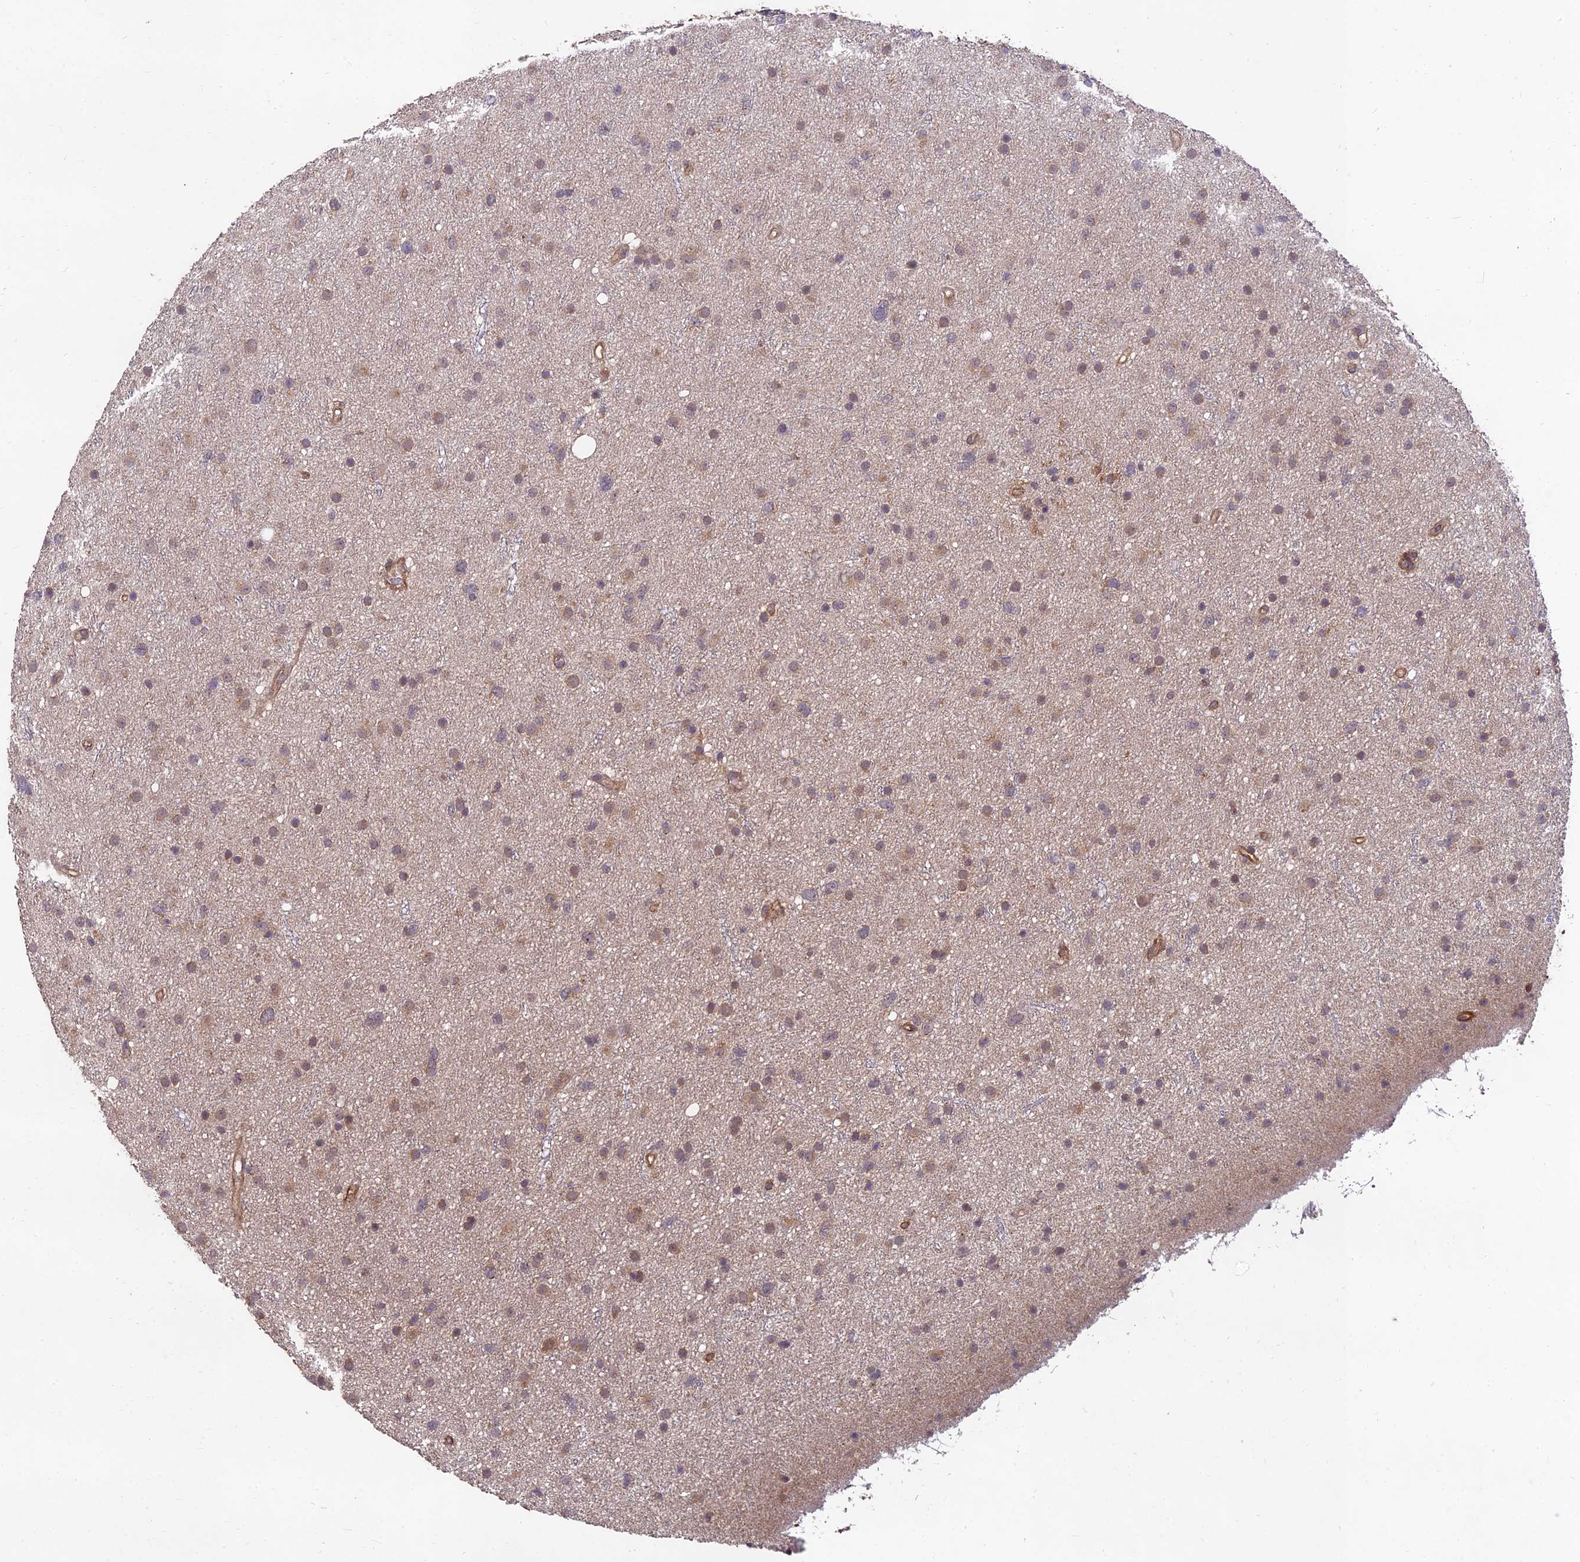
{"staining": {"intensity": "weak", "quantity": "25%-75%", "location": "cytoplasmic/membranous"}, "tissue": "glioma", "cell_type": "Tumor cells", "image_type": "cancer", "snomed": [{"axis": "morphology", "description": "Glioma, malignant, Low grade"}, {"axis": "topography", "description": "Cerebral cortex"}], "caption": "Human malignant glioma (low-grade) stained with a brown dye reveals weak cytoplasmic/membranous positive staining in about 25%-75% of tumor cells.", "gene": "MKKS", "patient": {"sex": "female", "age": 39}}